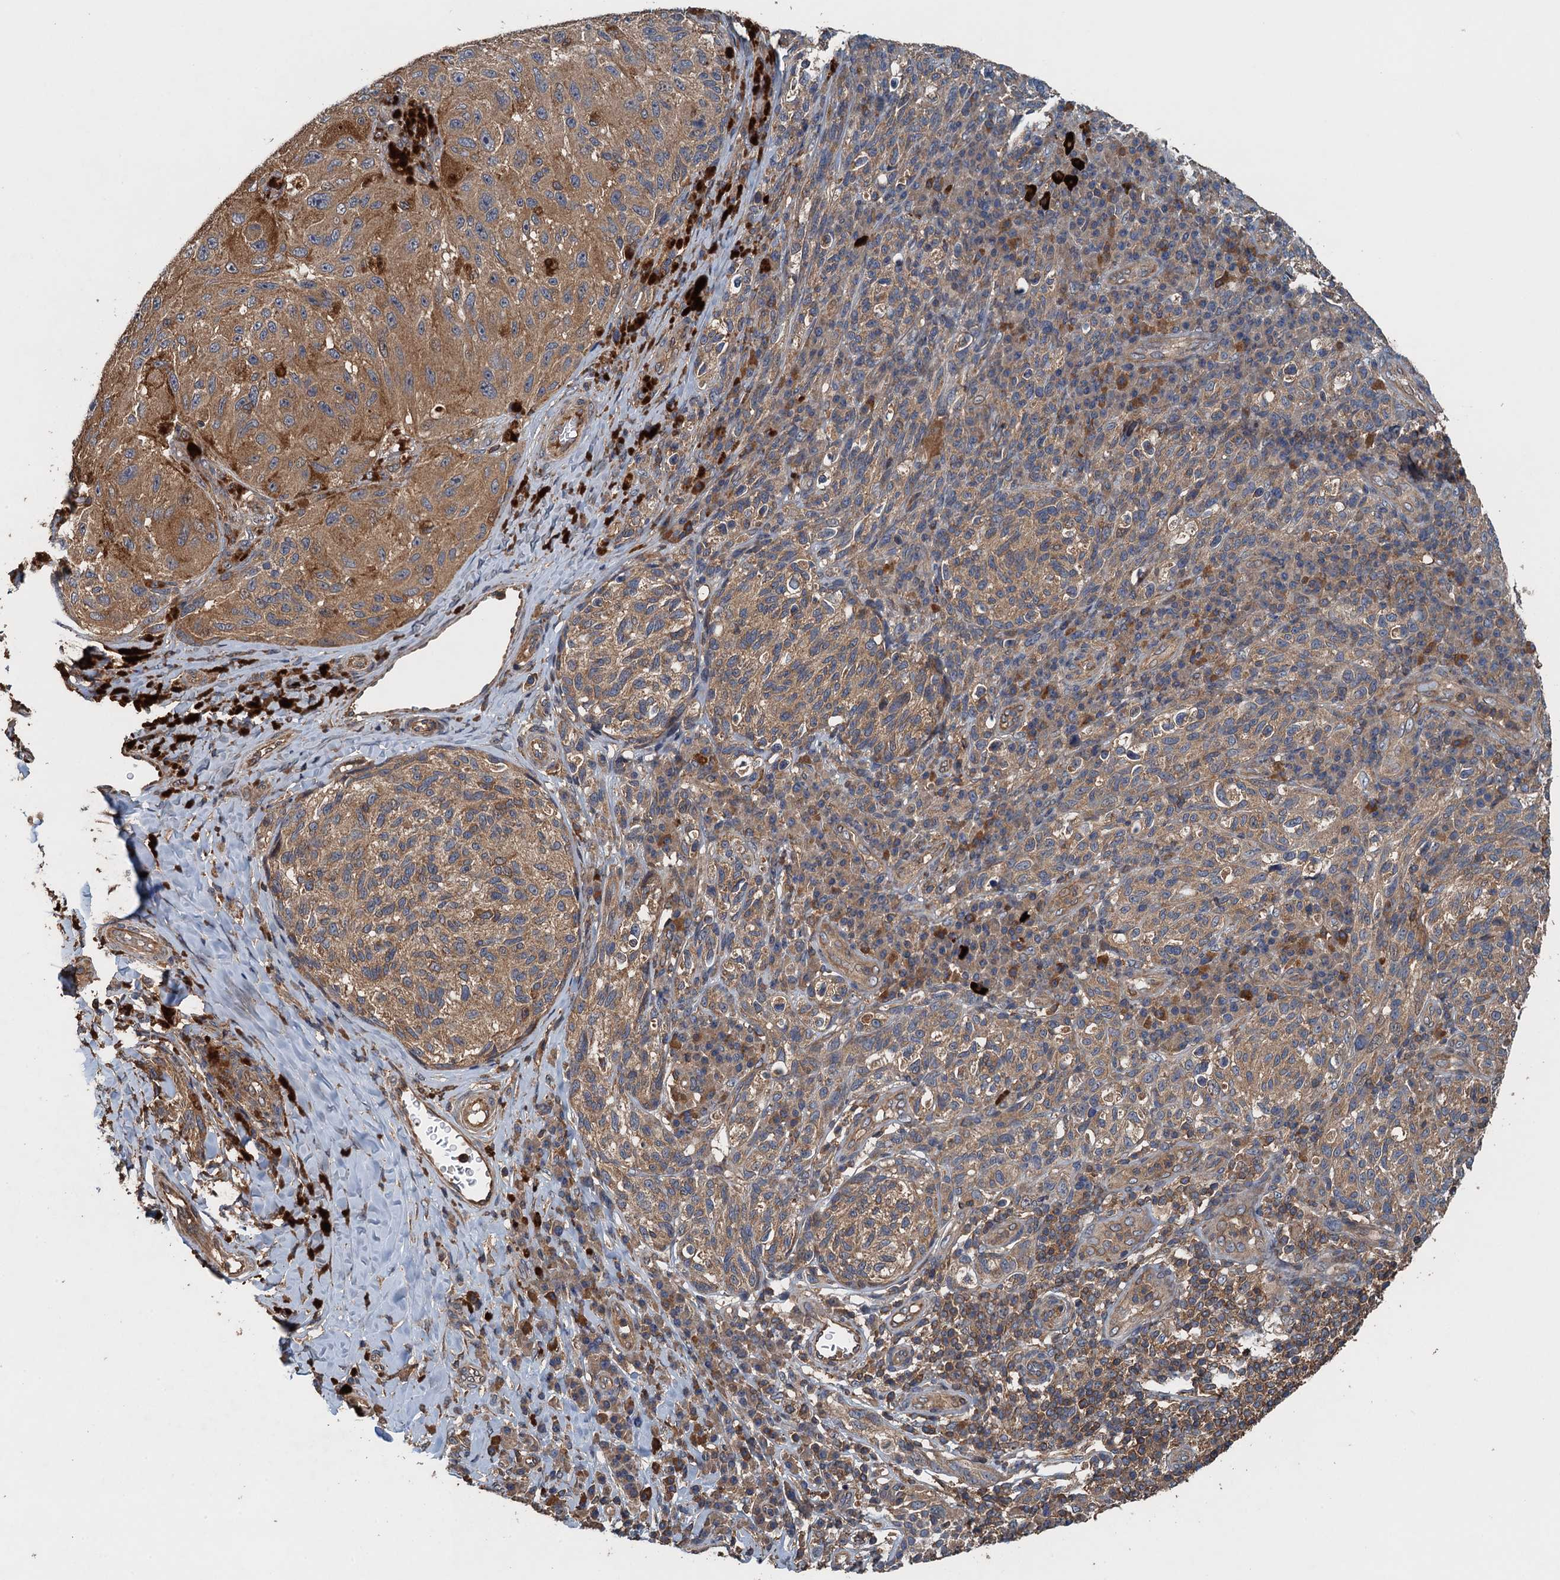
{"staining": {"intensity": "moderate", "quantity": ">75%", "location": "cytoplasmic/membranous"}, "tissue": "melanoma", "cell_type": "Tumor cells", "image_type": "cancer", "snomed": [{"axis": "morphology", "description": "Malignant melanoma, NOS"}, {"axis": "topography", "description": "Skin"}], "caption": "DAB (3,3'-diaminobenzidine) immunohistochemical staining of human malignant melanoma reveals moderate cytoplasmic/membranous protein expression in about >75% of tumor cells.", "gene": "BORCS5", "patient": {"sex": "female", "age": 73}}